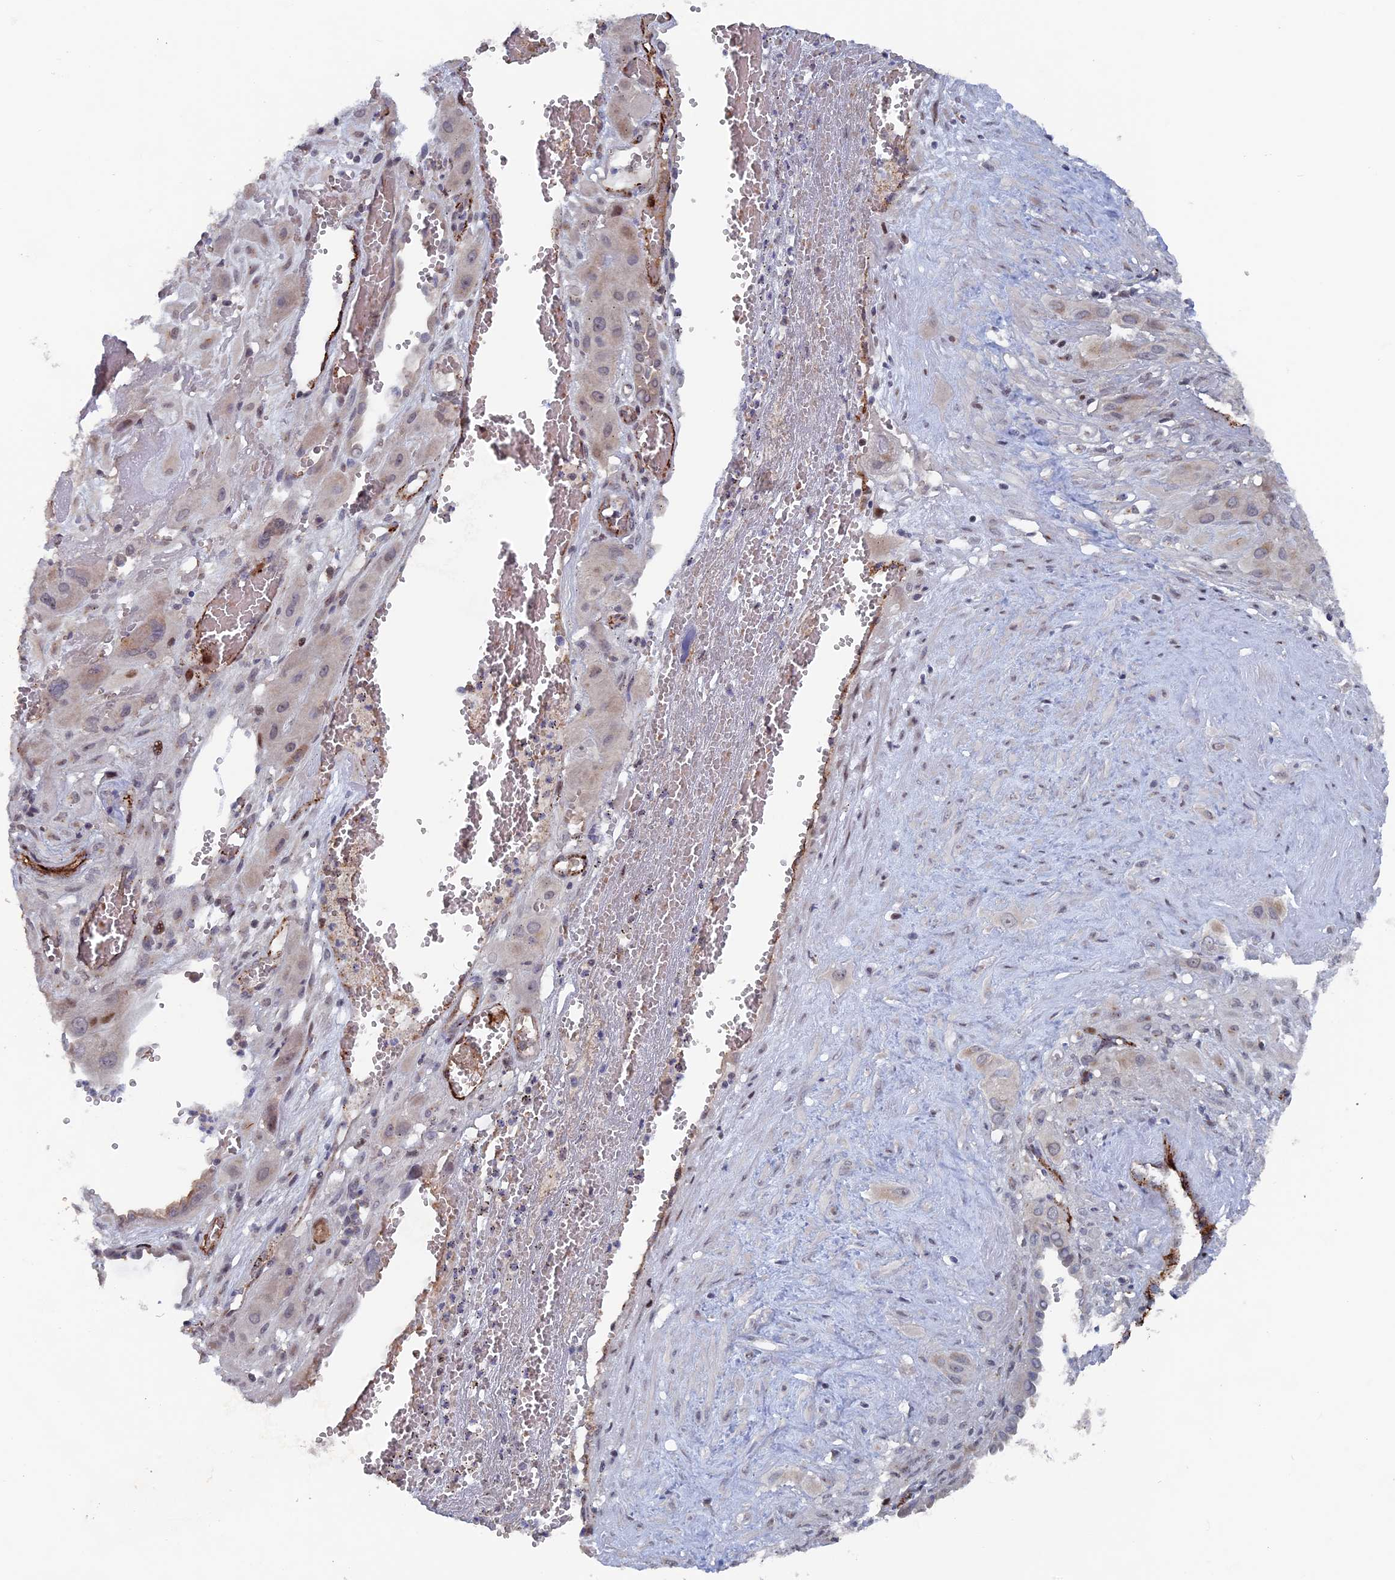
{"staining": {"intensity": "weak", "quantity": "<25%", "location": "cytoplasmic/membranous"}, "tissue": "cervical cancer", "cell_type": "Tumor cells", "image_type": "cancer", "snomed": [{"axis": "morphology", "description": "Squamous cell carcinoma, NOS"}, {"axis": "topography", "description": "Cervix"}], "caption": "Tumor cells are negative for protein expression in human cervical squamous cell carcinoma.", "gene": "SH3D21", "patient": {"sex": "female", "age": 34}}